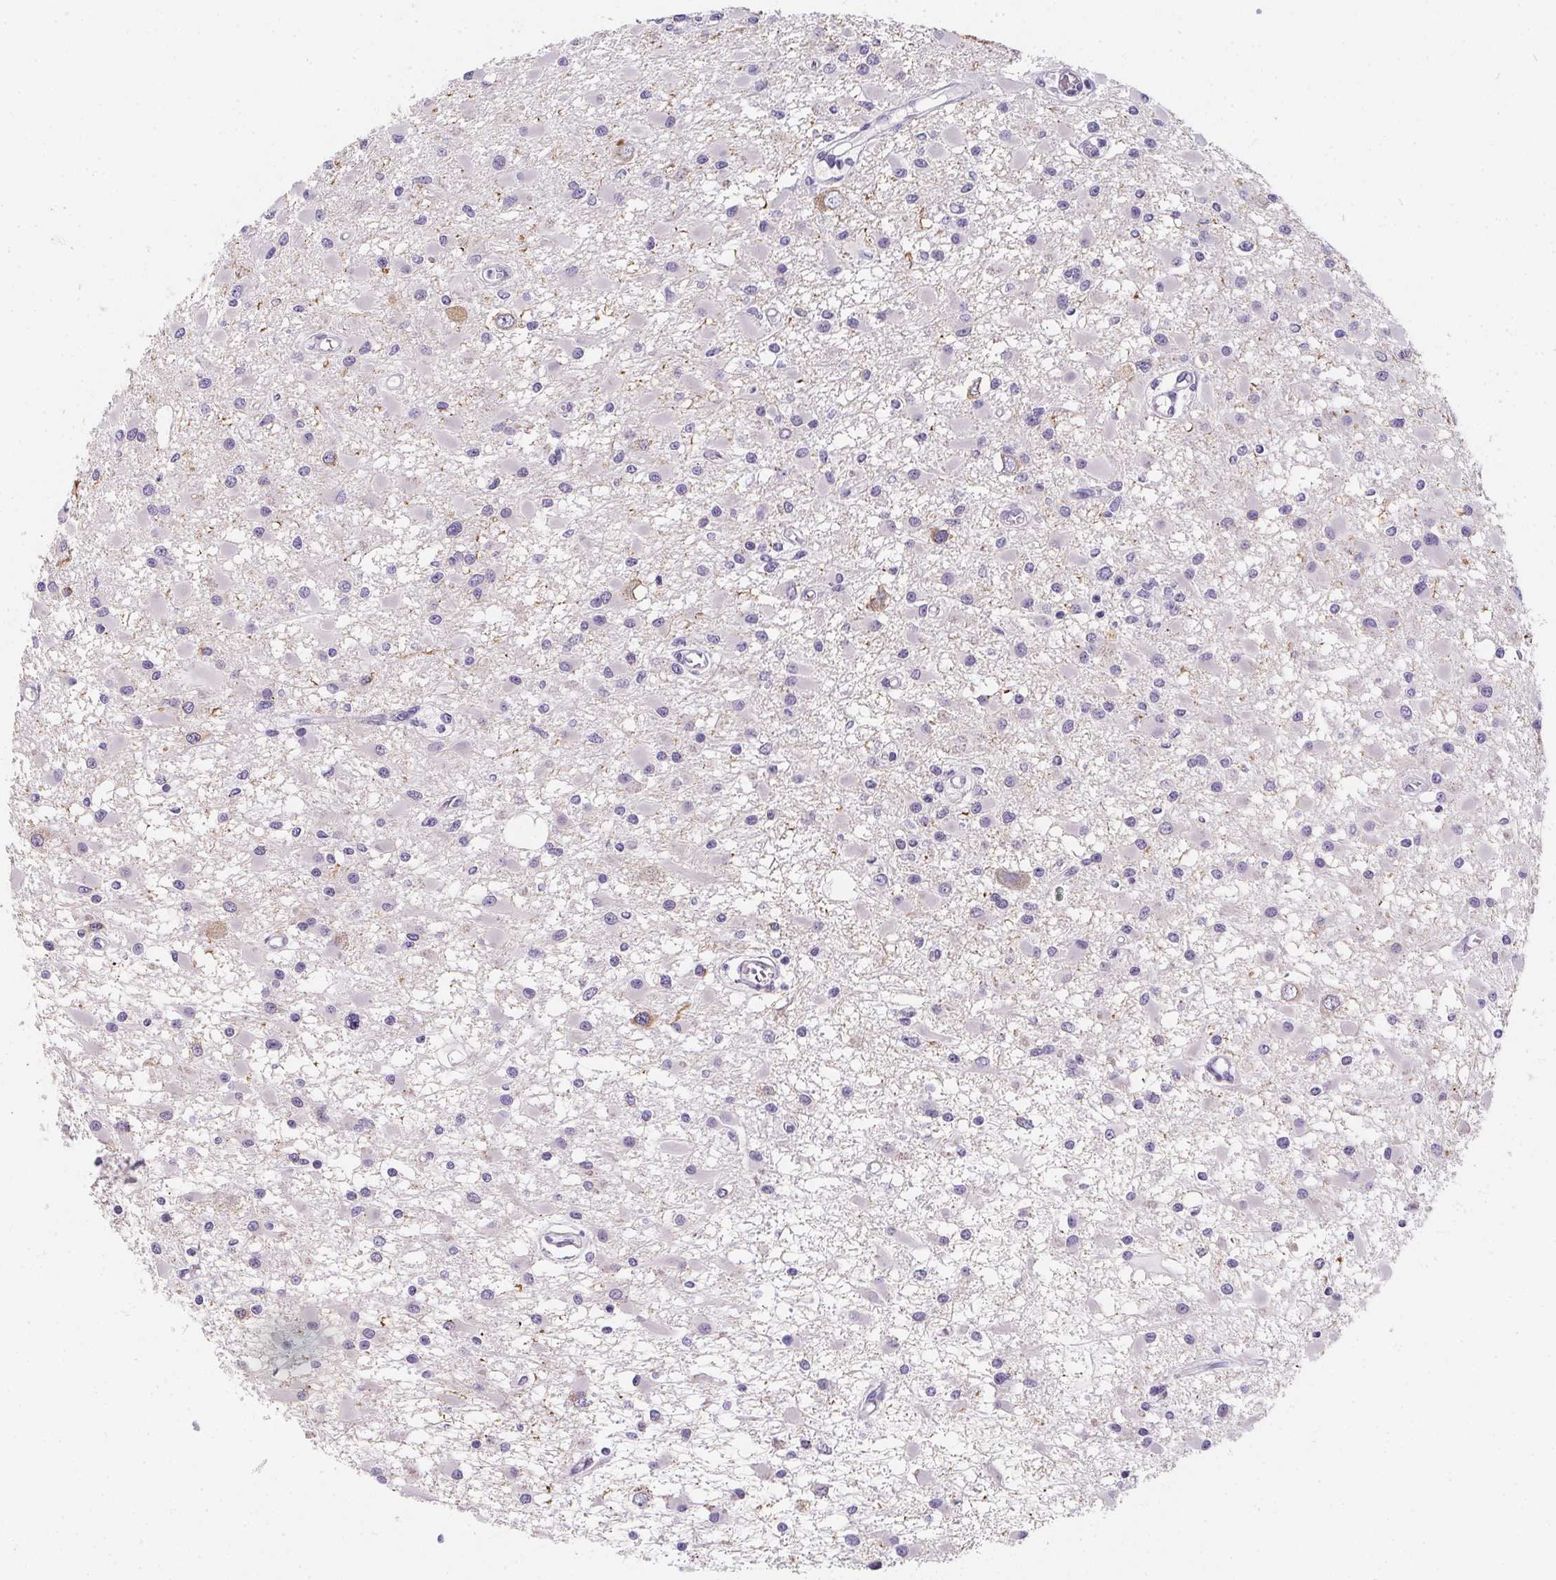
{"staining": {"intensity": "negative", "quantity": "none", "location": "none"}, "tissue": "glioma", "cell_type": "Tumor cells", "image_type": "cancer", "snomed": [{"axis": "morphology", "description": "Glioma, malignant, High grade"}, {"axis": "topography", "description": "Brain"}], "caption": "Tumor cells are negative for protein expression in human glioma.", "gene": "MAP1A", "patient": {"sex": "male", "age": 54}}